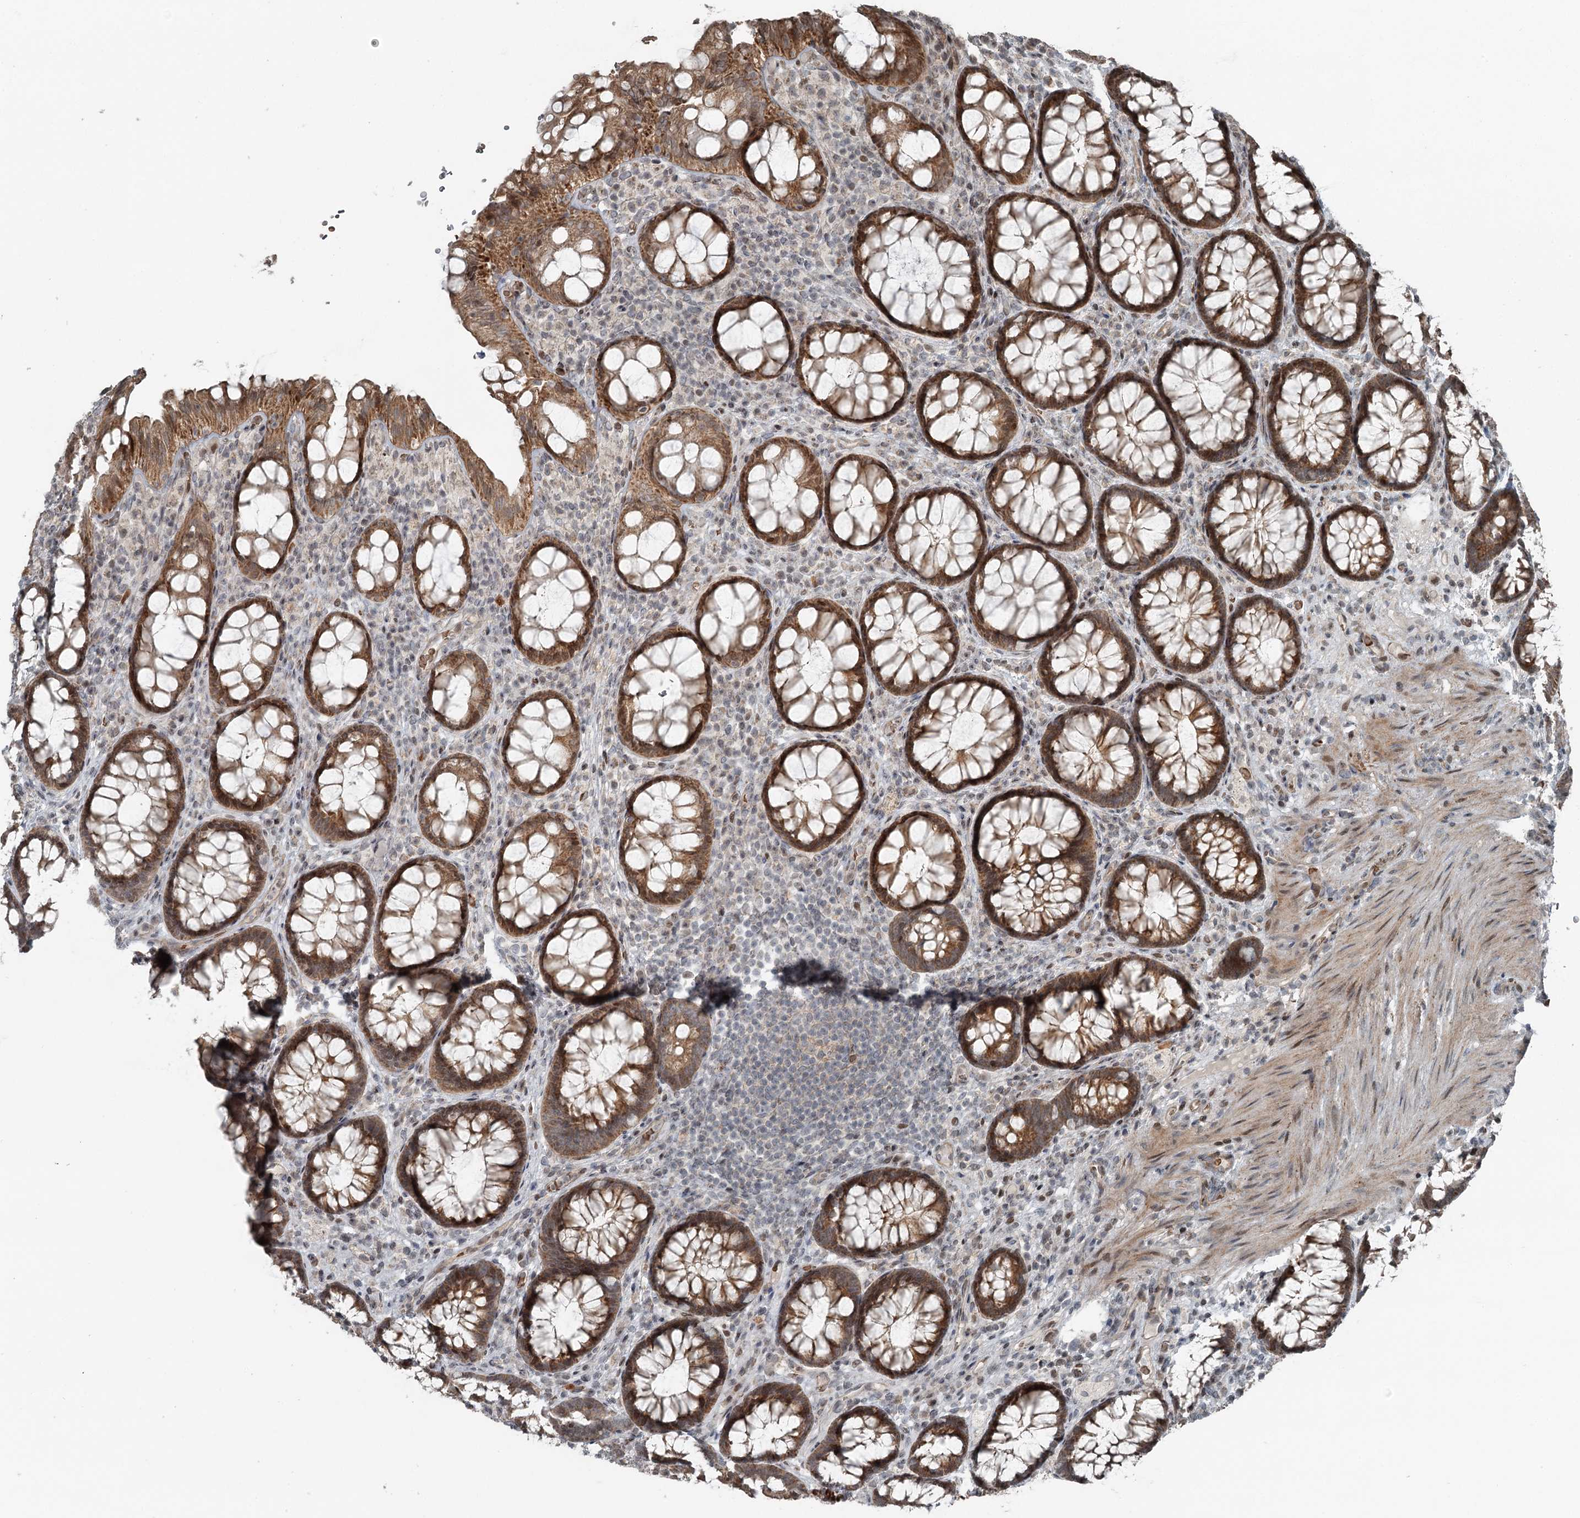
{"staining": {"intensity": "moderate", "quantity": ">75%", "location": "cytoplasmic/membranous"}, "tissue": "rectum", "cell_type": "Glandular cells", "image_type": "normal", "snomed": [{"axis": "morphology", "description": "Normal tissue, NOS"}, {"axis": "topography", "description": "Rectum"}], "caption": "Glandular cells reveal medium levels of moderate cytoplasmic/membranous positivity in about >75% of cells in benign human rectum.", "gene": "RASSF8", "patient": {"sex": "male", "age": 83}}